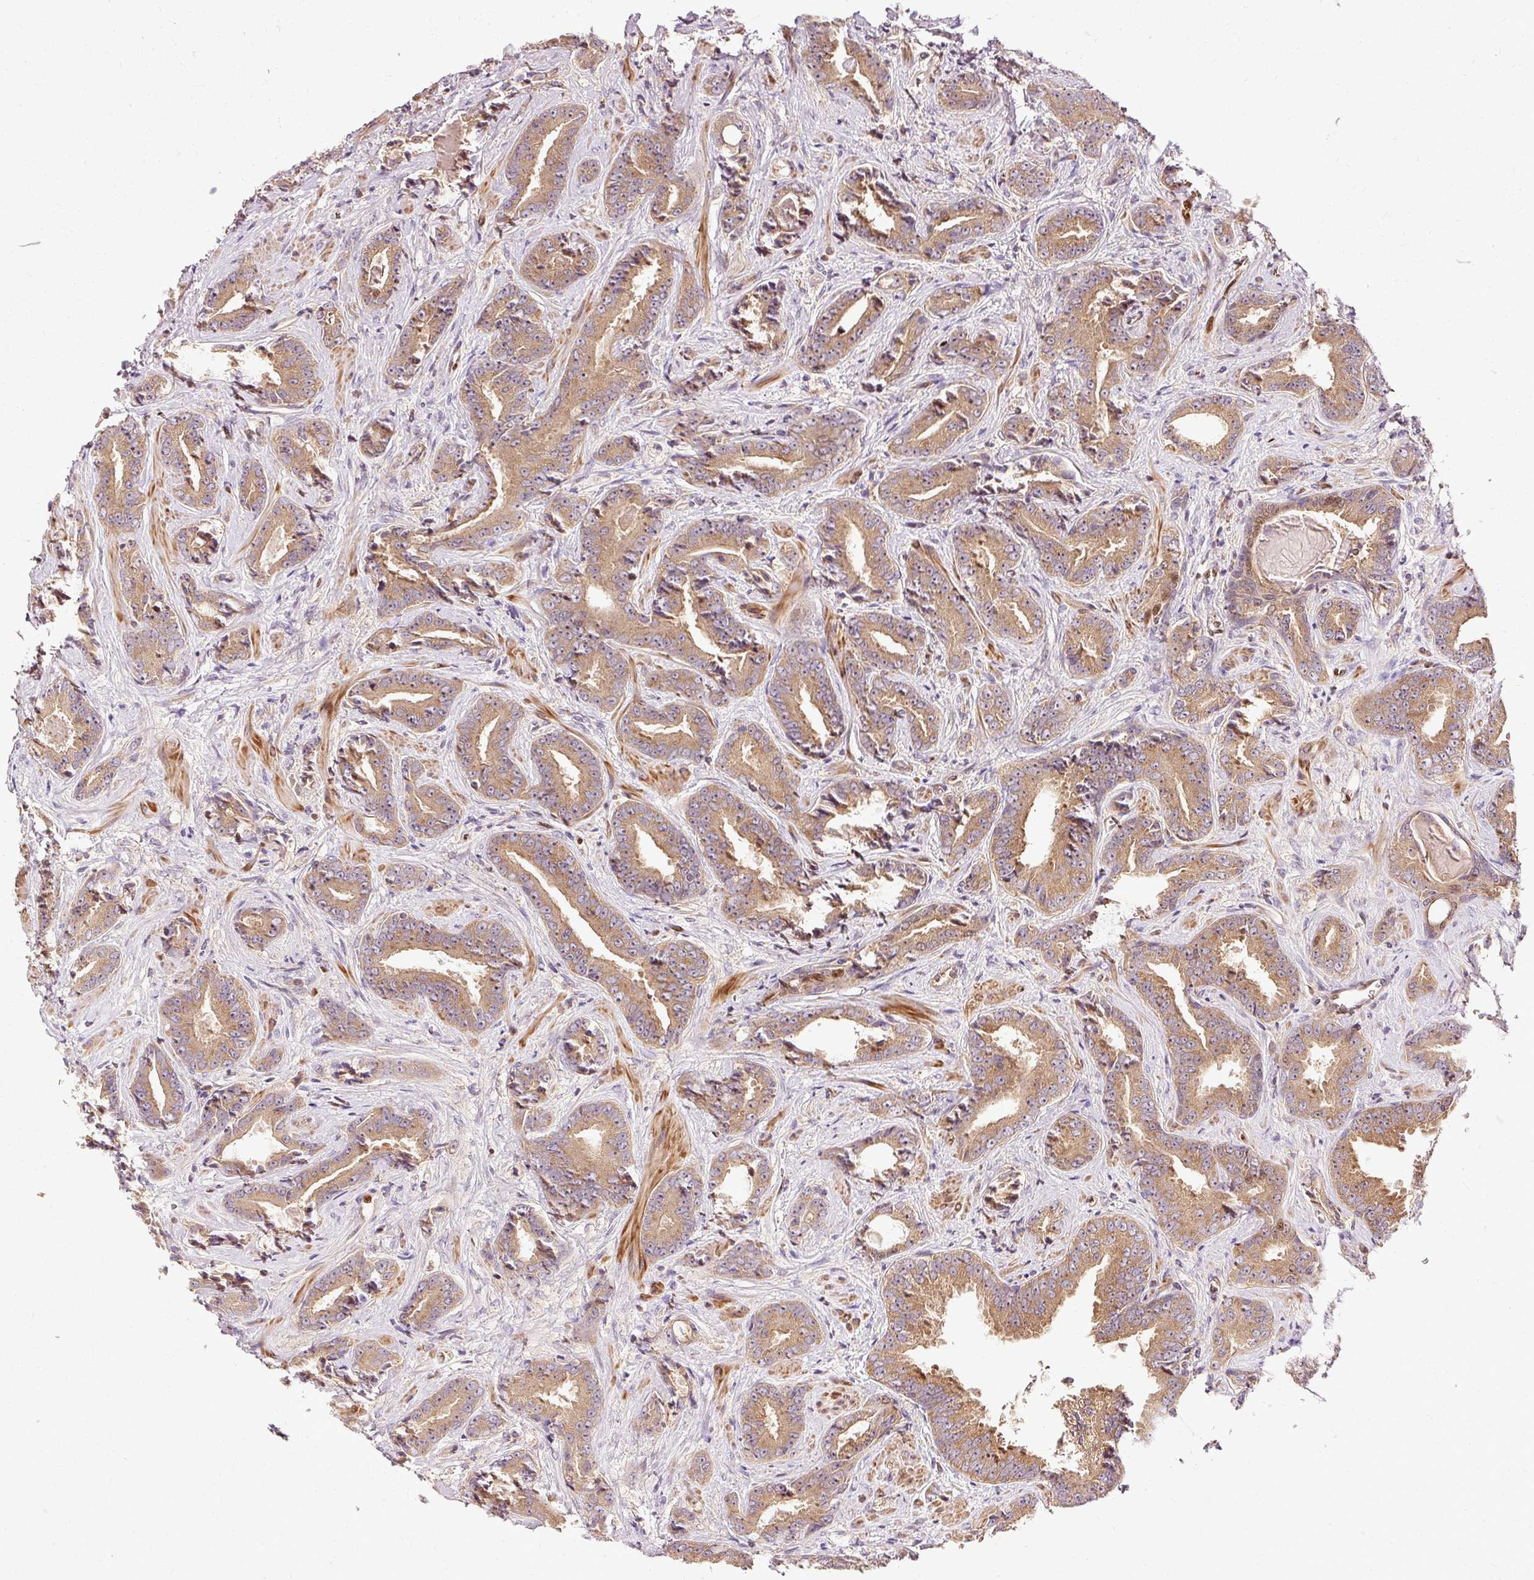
{"staining": {"intensity": "moderate", "quantity": ">75%", "location": "cytoplasmic/membranous"}, "tissue": "prostate cancer", "cell_type": "Tumor cells", "image_type": "cancer", "snomed": [{"axis": "morphology", "description": "Adenocarcinoma, Low grade"}, {"axis": "topography", "description": "Prostate"}], "caption": "An IHC photomicrograph of neoplastic tissue is shown. Protein staining in brown shows moderate cytoplasmic/membranous positivity in prostate cancer within tumor cells.", "gene": "NAPA", "patient": {"sex": "male", "age": 62}}